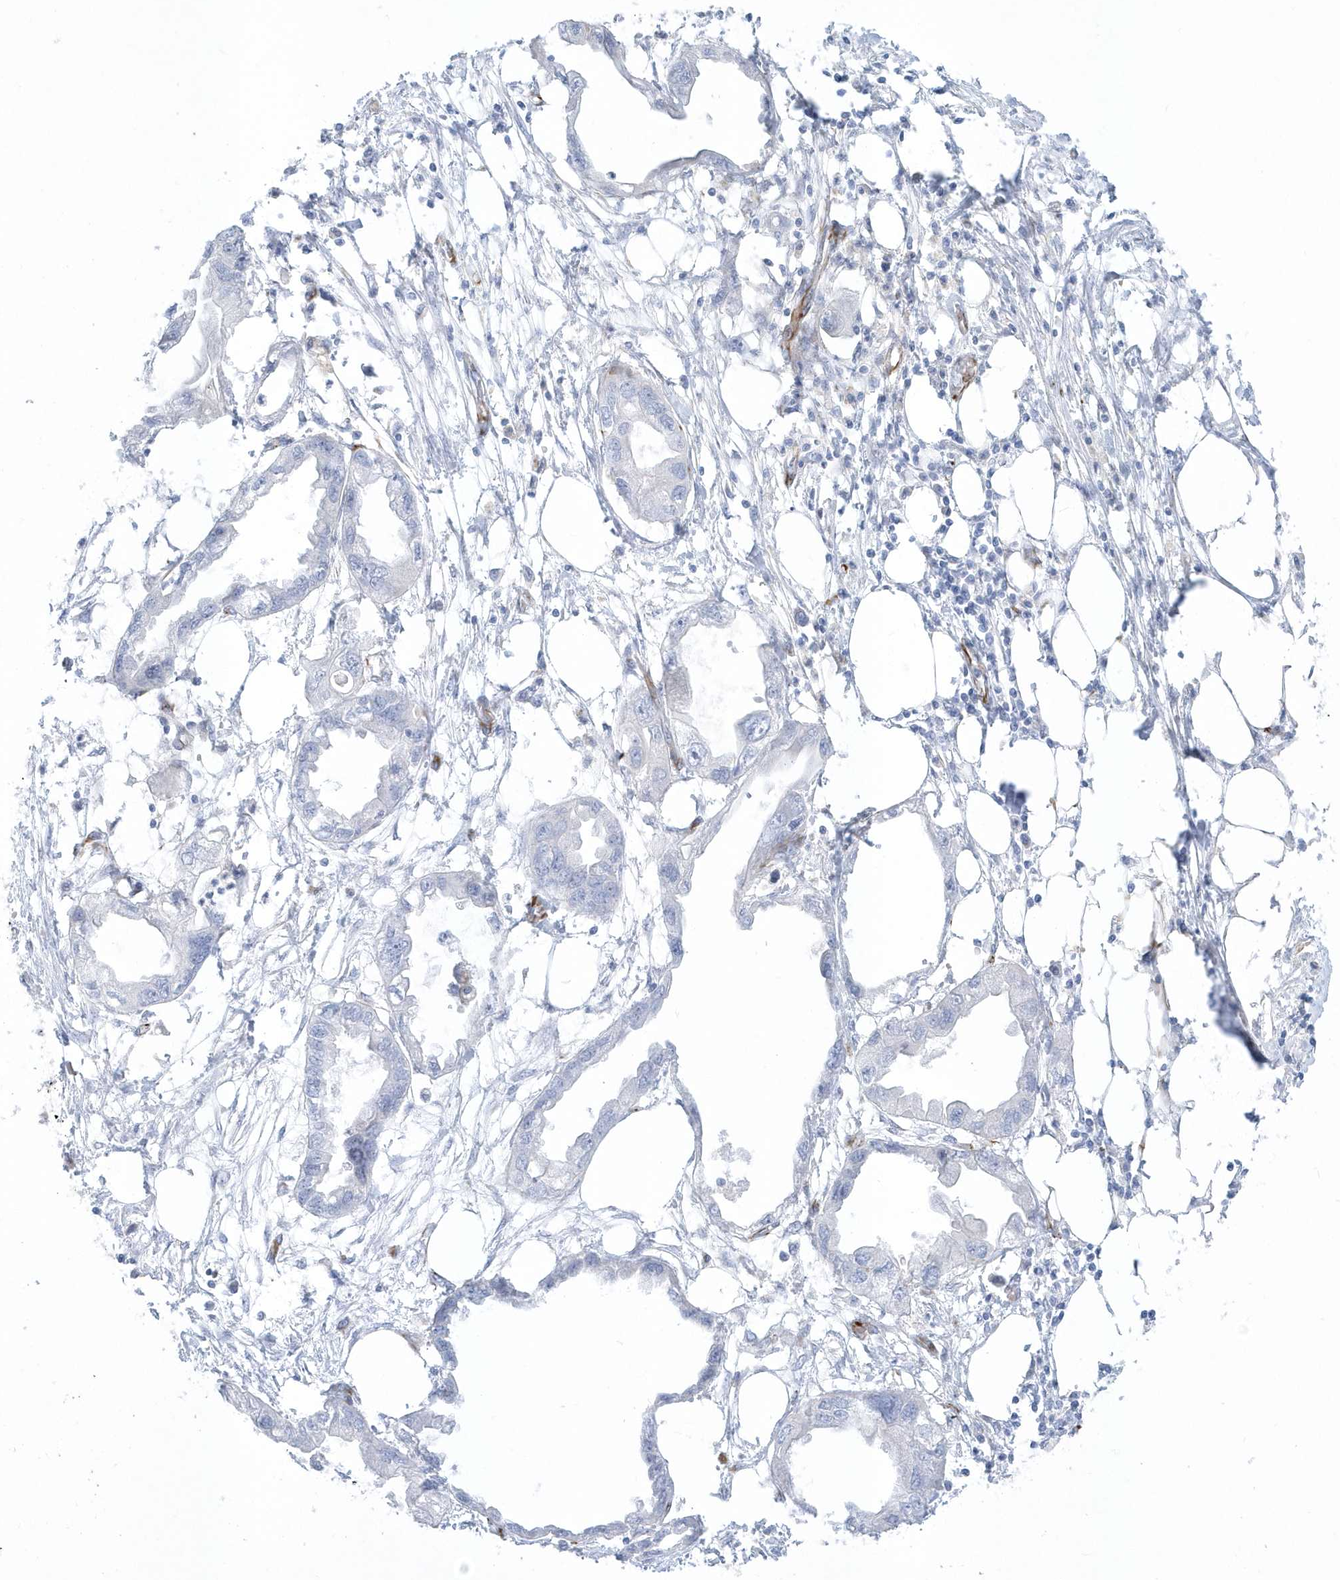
{"staining": {"intensity": "negative", "quantity": "none", "location": "none"}, "tissue": "endometrial cancer", "cell_type": "Tumor cells", "image_type": "cancer", "snomed": [{"axis": "morphology", "description": "Adenocarcinoma, NOS"}, {"axis": "morphology", "description": "Adenocarcinoma, metastatic, NOS"}, {"axis": "topography", "description": "Adipose tissue"}, {"axis": "topography", "description": "Endometrium"}], "caption": "Endometrial cancer (adenocarcinoma) was stained to show a protein in brown. There is no significant positivity in tumor cells.", "gene": "PPIL6", "patient": {"sex": "female", "age": 67}}